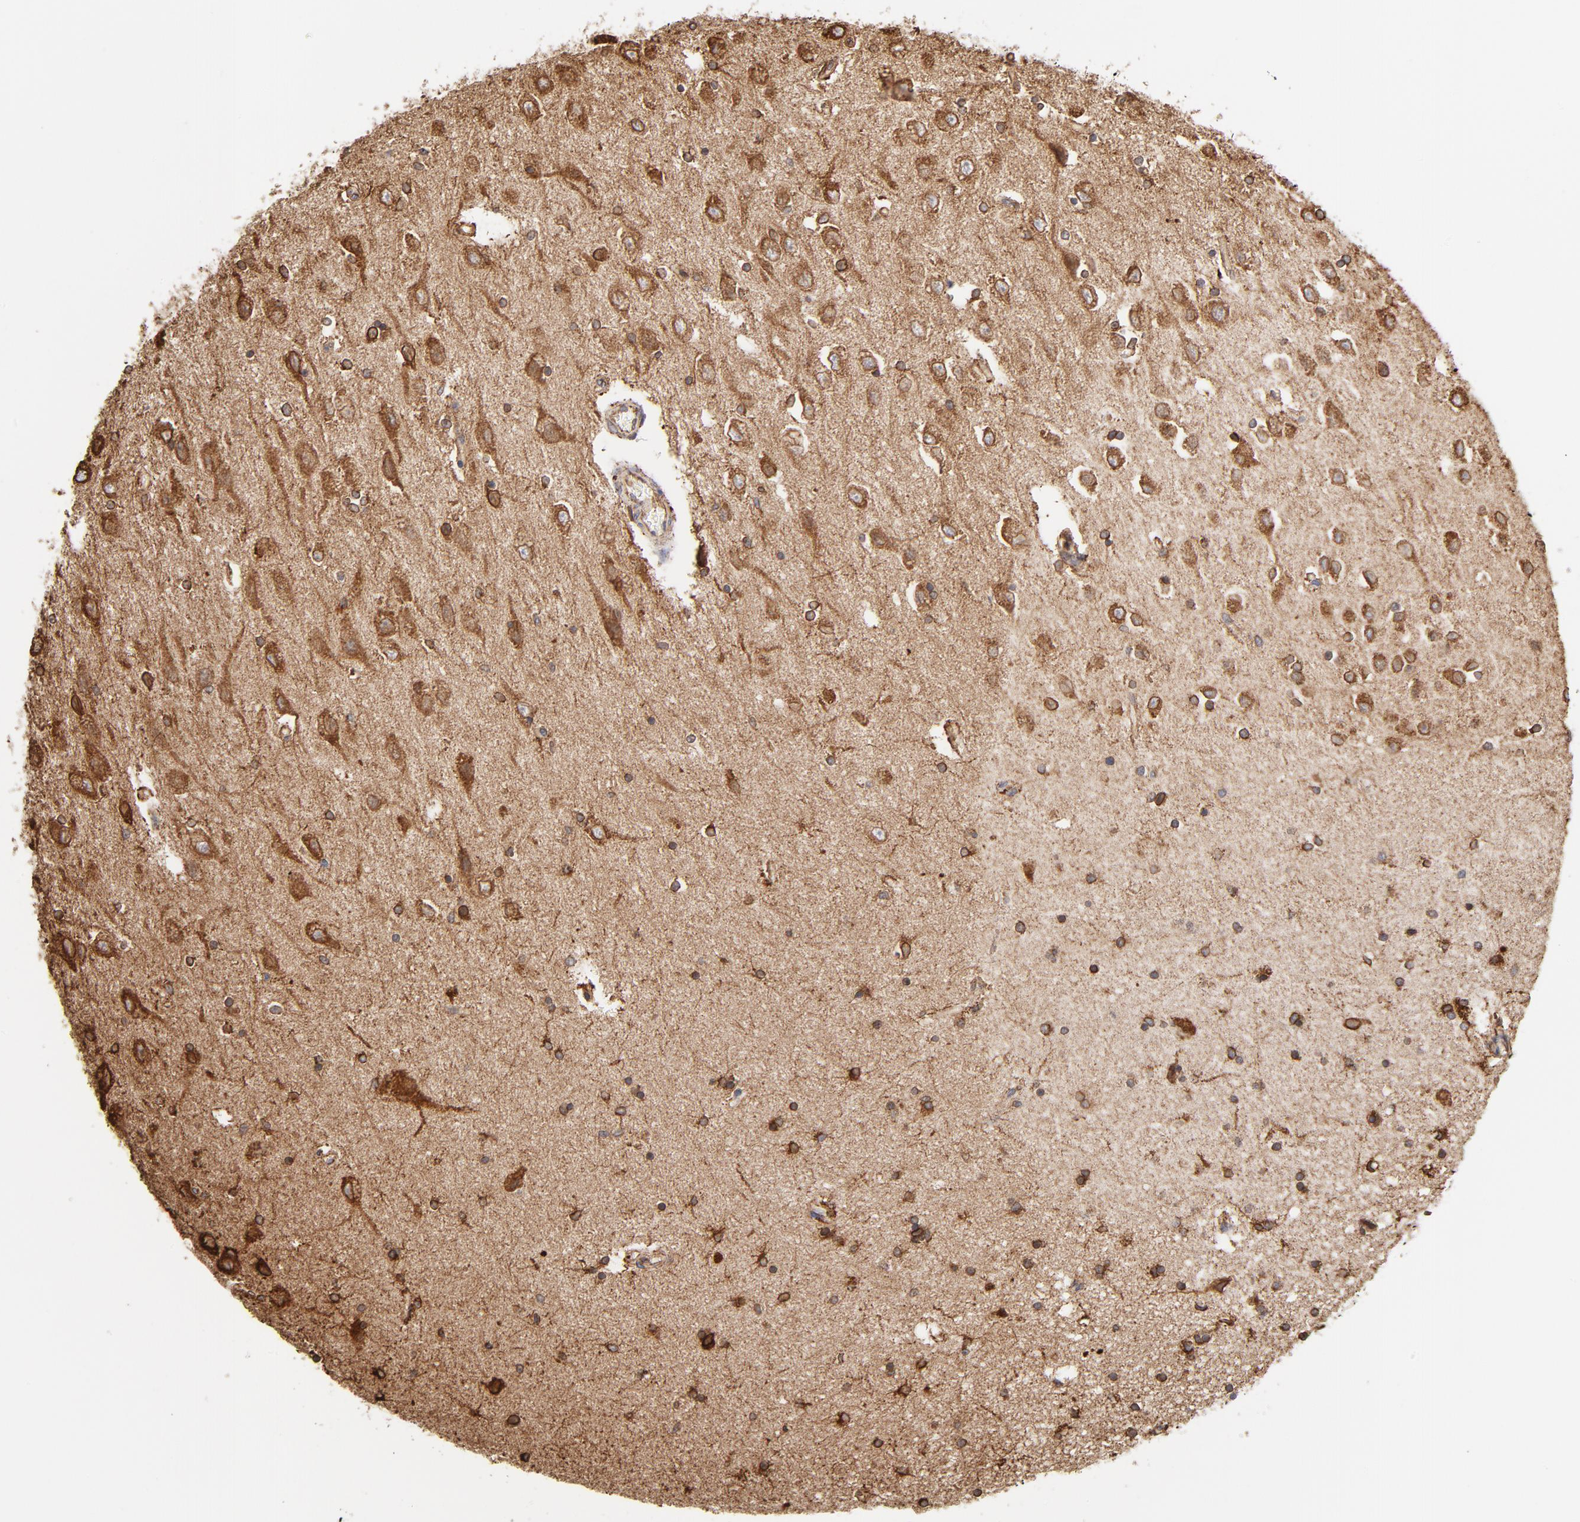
{"staining": {"intensity": "strong", "quantity": ">75%", "location": "cytoplasmic/membranous"}, "tissue": "hippocampus", "cell_type": "Glial cells", "image_type": "normal", "snomed": [{"axis": "morphology", "description": "Normal tissue, NOS"}, {"axis": "topography", "description": "Hippocampus"}], "caption": "Protein staining of unremarkable hippocampus exhibits strong cytoplasmic/membranous staining in approximately >75% of glial cells.", "gene": "CANX", "patient": {"sex": "female", "age": 54}}